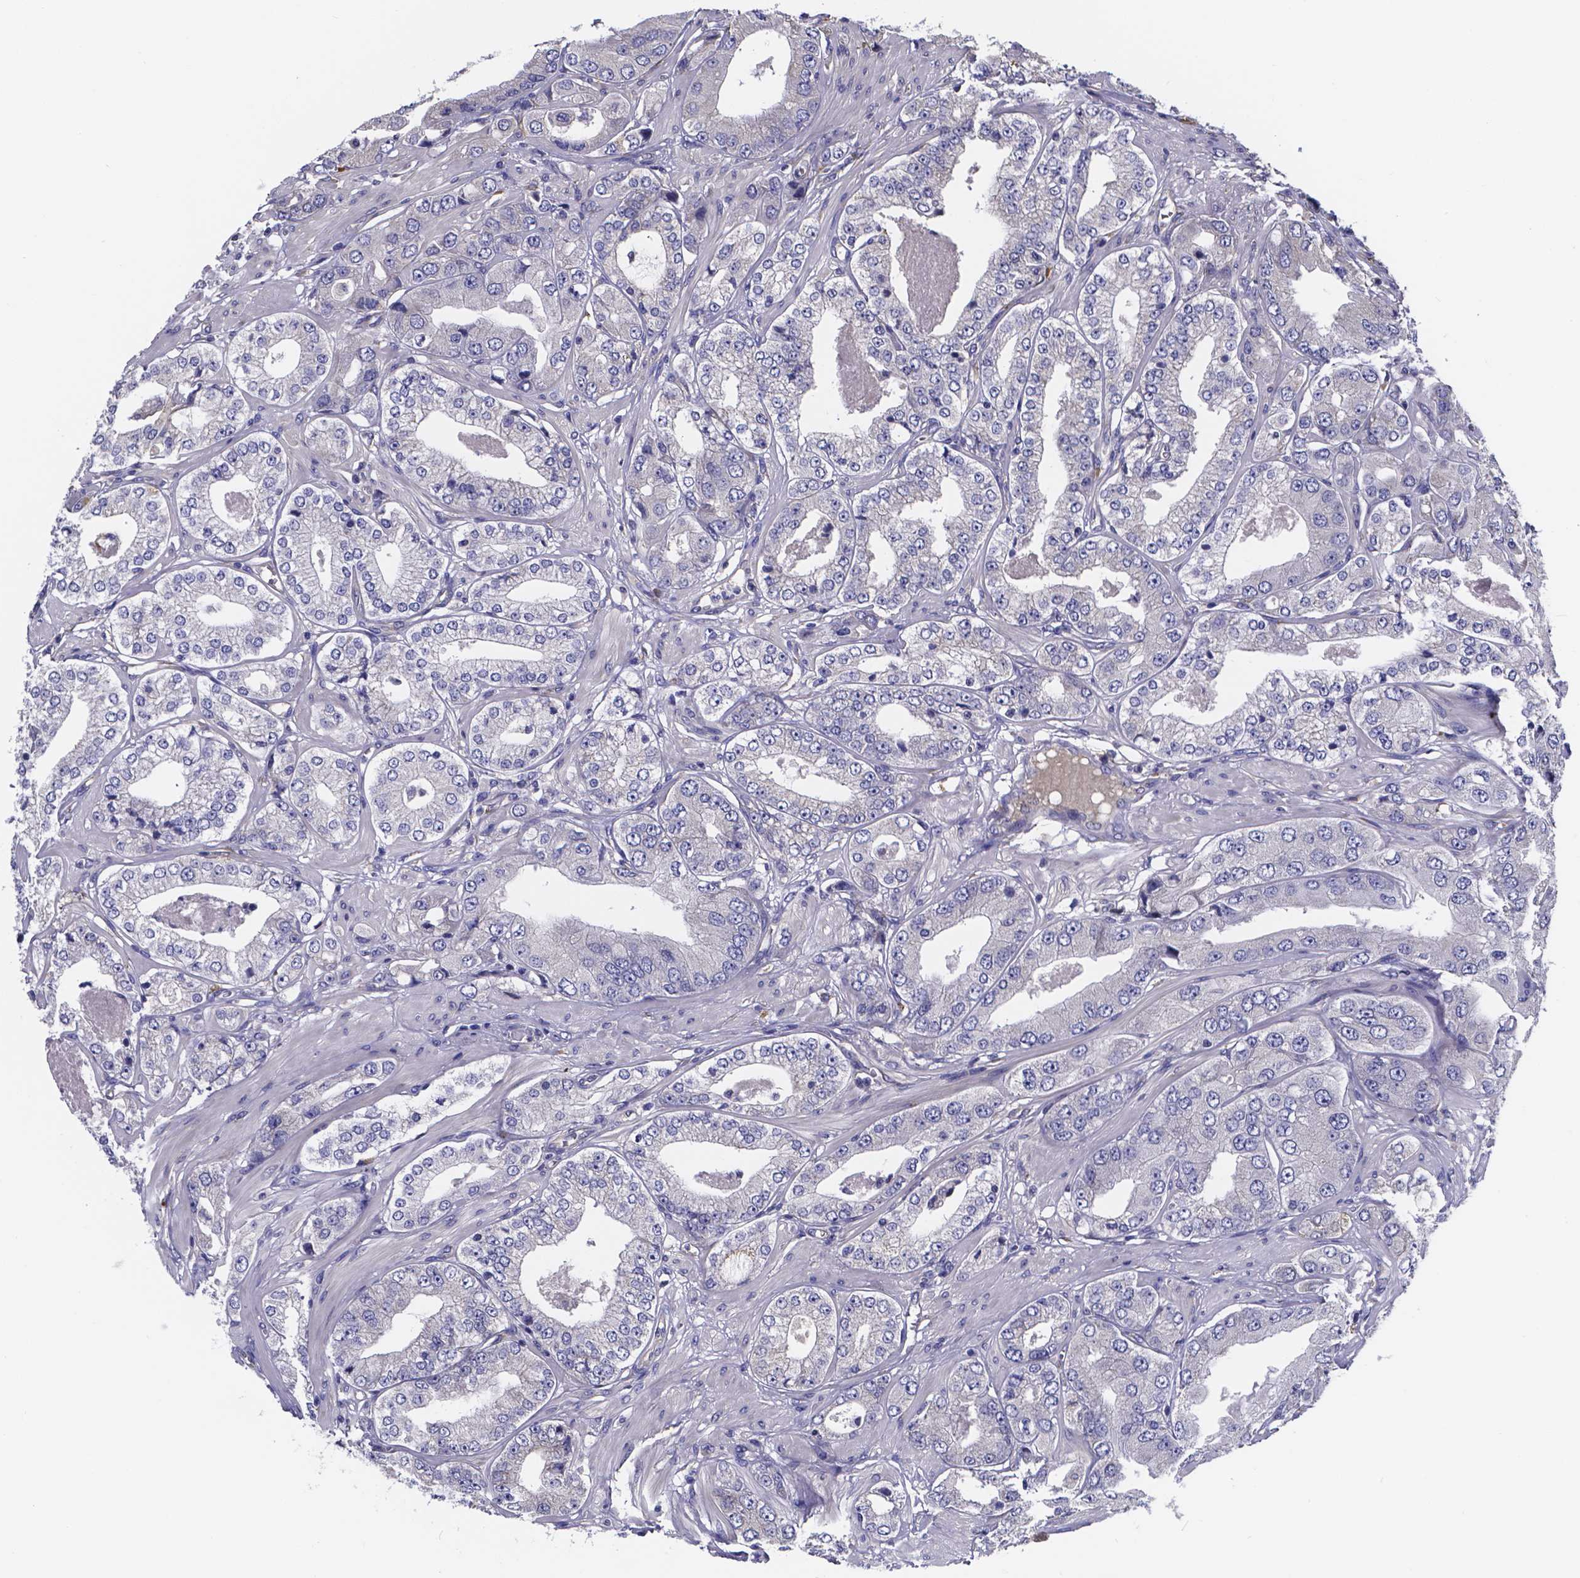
{"staining": {"intensity": "negative", "quantity": "none", "location": "none"}, "tissue": "prostate cancer", "cell_type": "Tumor cells", "image_type": "cancer", "snomed": [{"axis": "morphology", "description": "Adenocarcinoma, Low grade"}, {"axis": "topography", "description": "Prostate"}], "caption": "Adenocarcinoma (low-grade) (prostate) stained for a protein using IHC shows no staining tumor cells.", "gene": "SFRP4", "patient": {"sex": "male", "age": 60}}